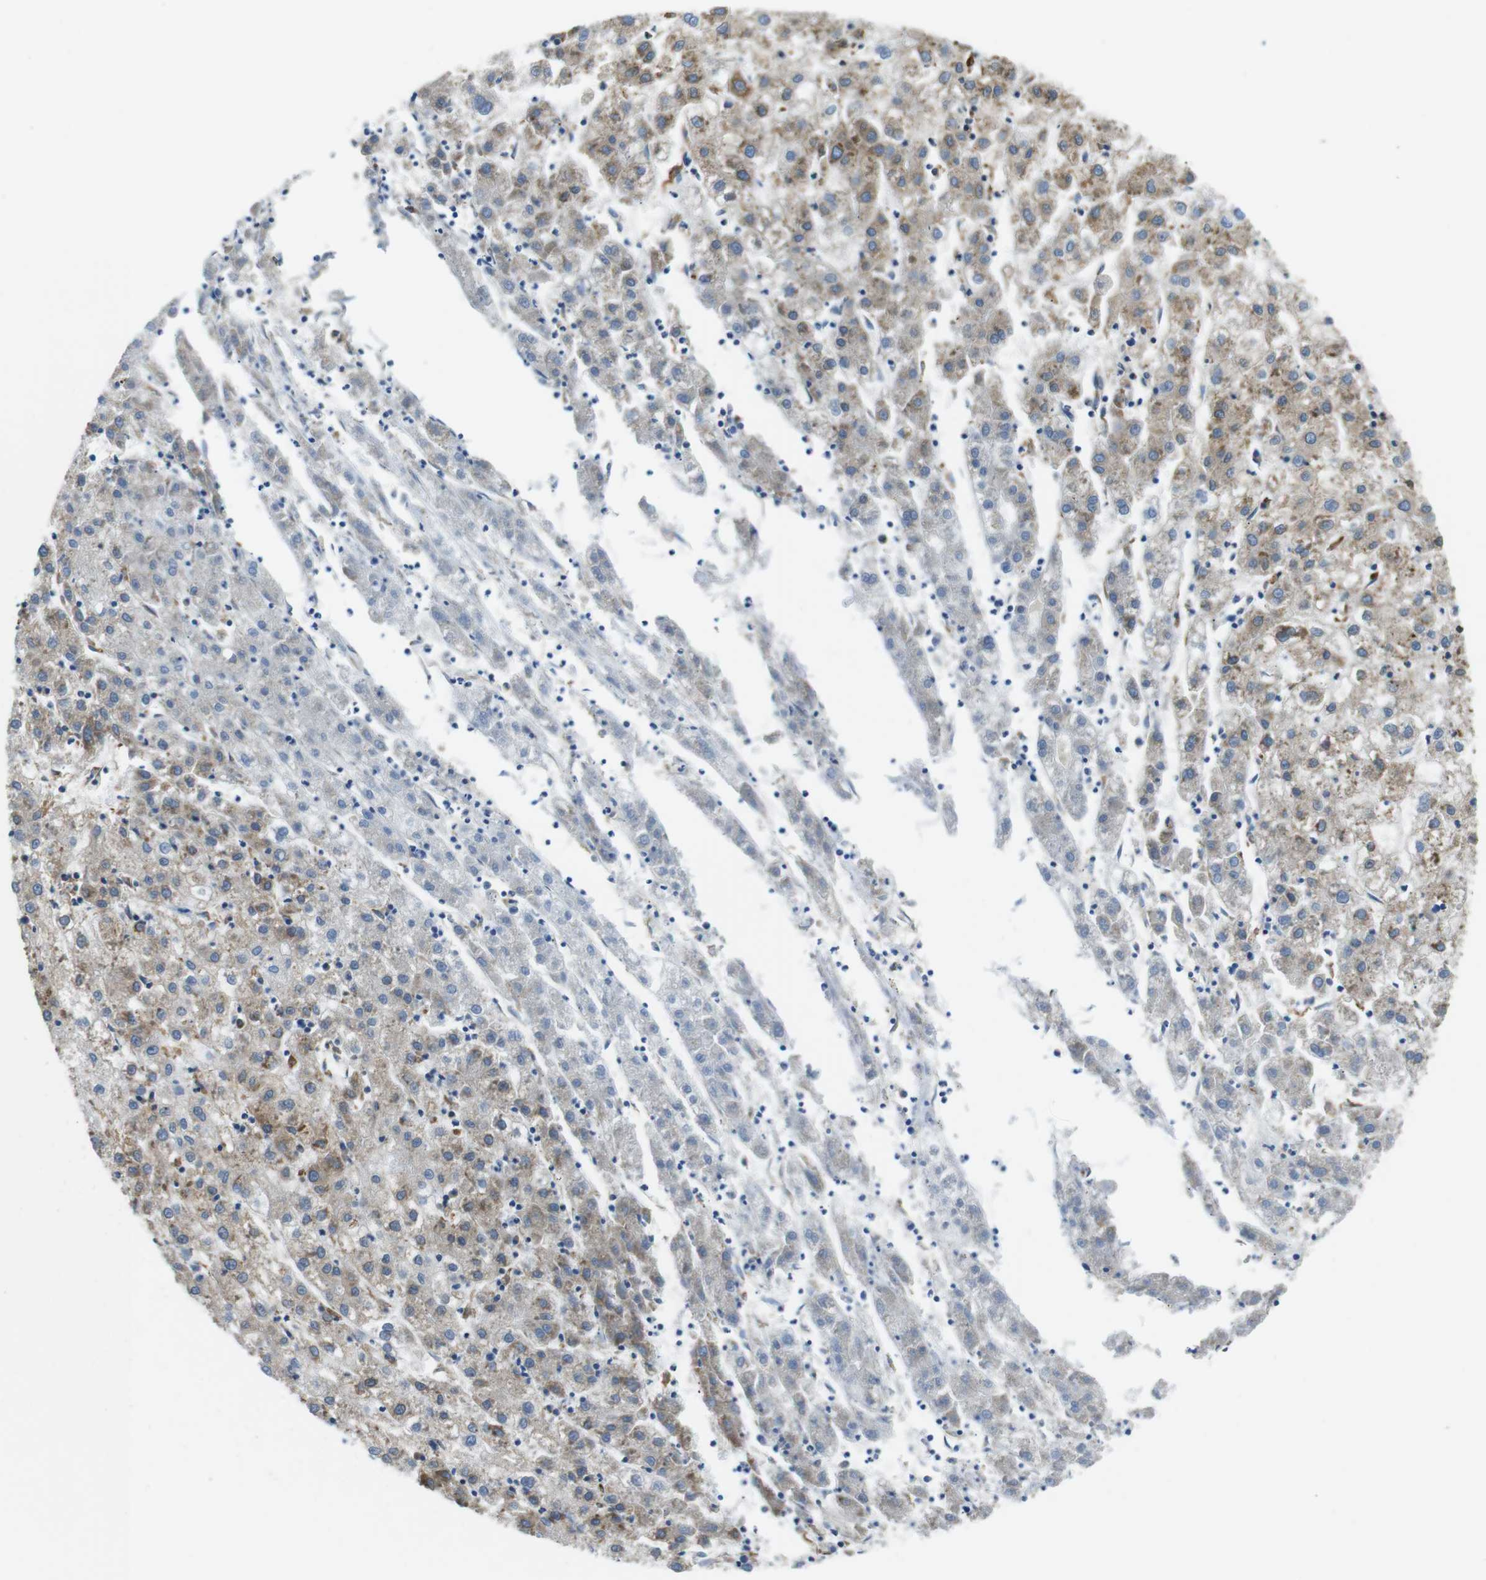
{"staining": {"intensity": "weak", "quantity": "25%-75%", "location": "cytoplasmic/membranous"}, "tissue": "liver cancer", "cell_type": "Tumor cells", "image_type": "cancer", "snomed": [{"axis": "morphology", "description": "Carcinoma, Hepatocellular, NOS"}, {"axis": "topography", "description": "Liver"}], "caption": "Immunohistochemistry (IHC) micrograph of liver cancer stained for a protein (brown), which shows low levels of weak cytoplasmic/membranous positivity in approximately 25%-75% of tumor cells.", "gene": "UGGT1", "patient": {"sex": "male", "age": 72}}